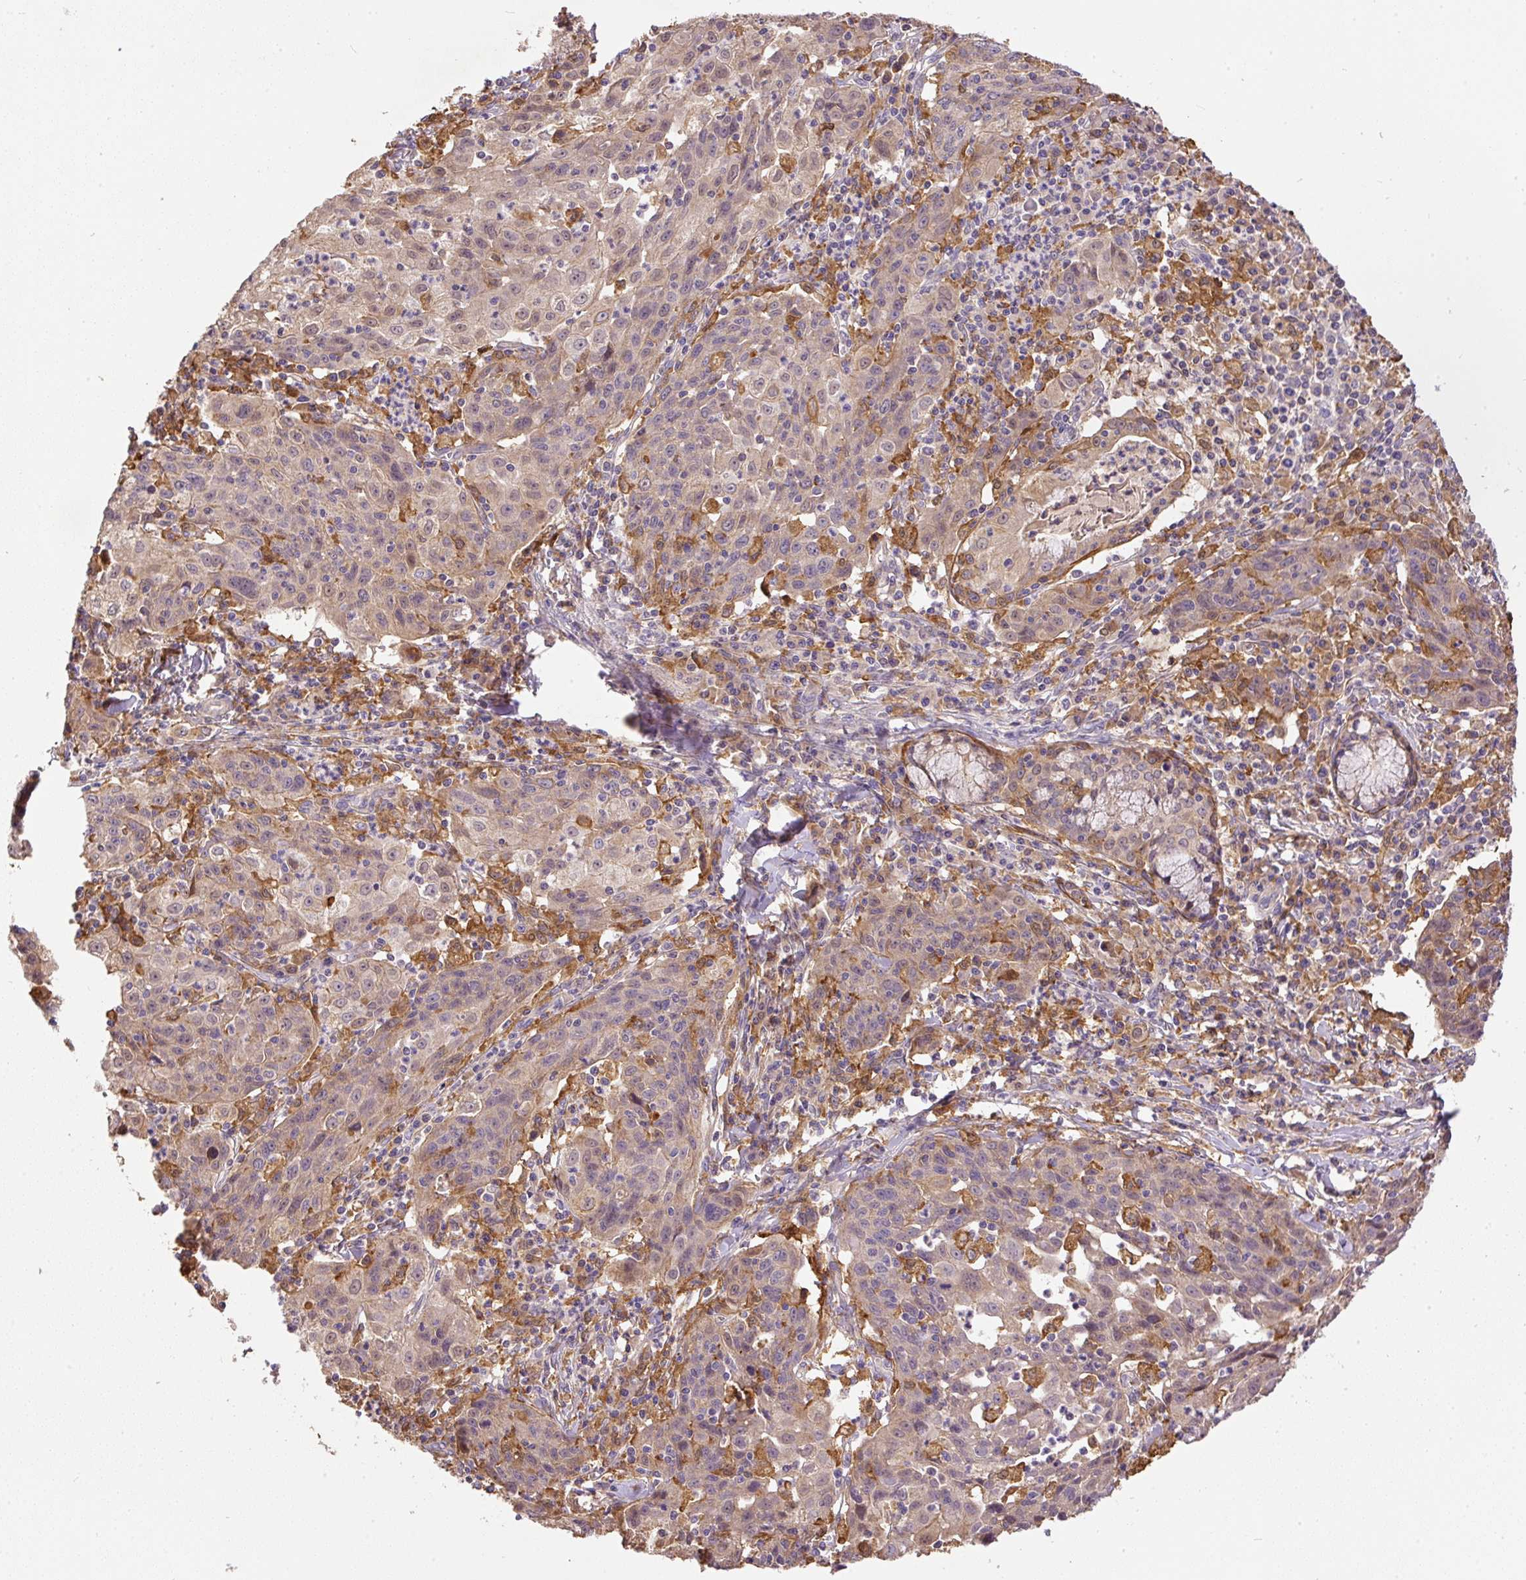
{"staining": {"intensity": "weak", "quantity": "<25%", "location": "nuclear"}, "tissue": "lung cancer", "cell_type": "Tumor cells", "image_type": "cancer", "snomed": [{"axis": "morphology", "description": "Squamous cell carcinoma, NOS"}, {"axis": "morphology", "description": "Squamous cell carcinoma, metastatic, NOS"}, {"axis": "topography", "description": "Bronchus"}, {"axis": "topography", "description": "Lung"}], "caption": "The micrograph reveals no significant staining in tumor cells of lung cancer (metastatic squamous cell carcinoma). The staining is performed using DAB (3,3'-diaminobenzidine) brown chromogen with nuclei counter-stained in using hematoxylin.", "gene": "DAPK1", "patient": {"sex": "male", "age": 62}}